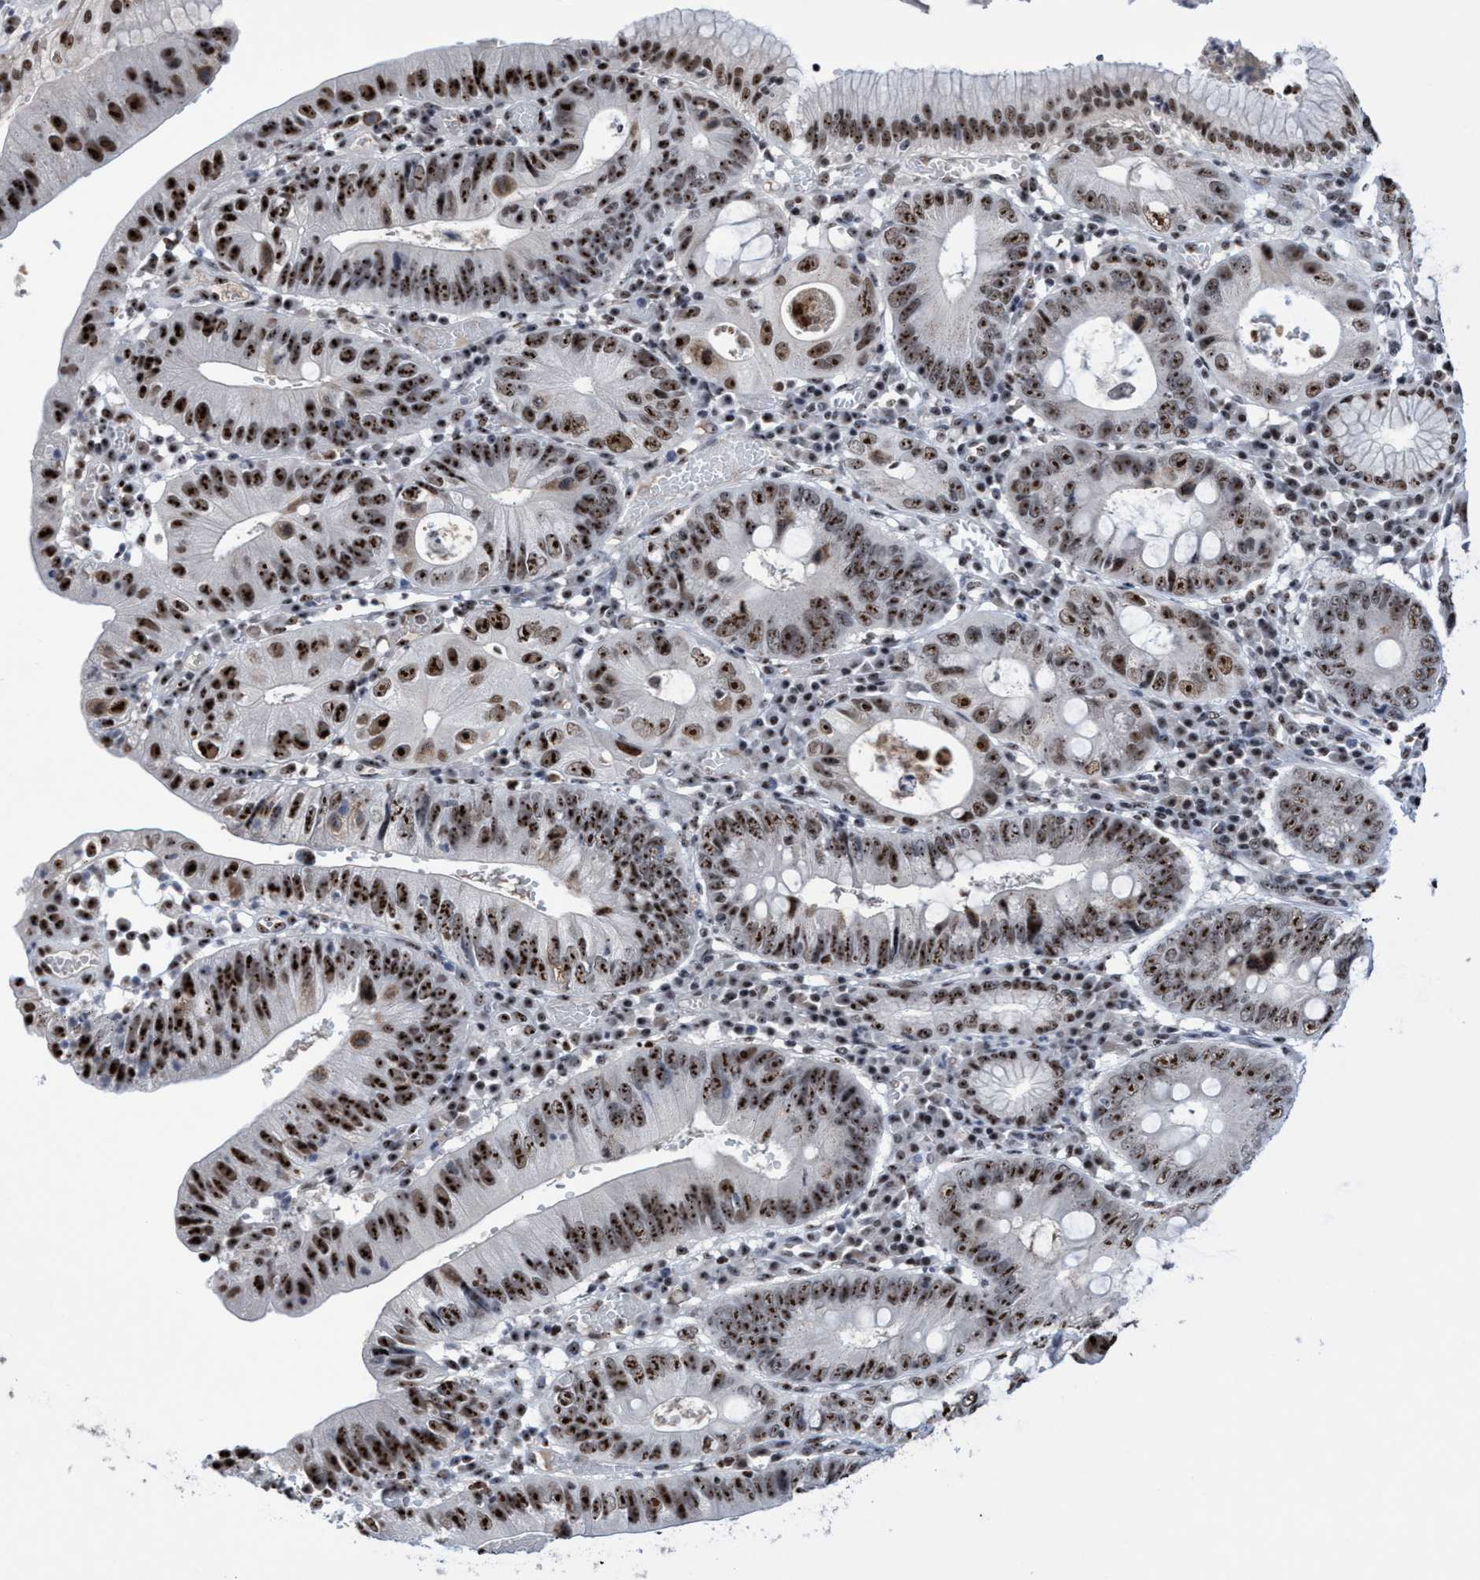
{"staining": {"intensity": "strong", "quantity": ">75%", "location": "nuclear"}, "tissue": "stomach cancer", "cell_type": "Tumor cells", "image_type": "cancer", "snomed": [{"axis": "morphology", "description": "Adenocarcinoma, NOS"}, {"axis": "topography", "description": "Stomach"}], "caption": "Human stomach adenocarcinoma stained for a protein (brown) displays strong nuclear positive expression in approximately >75% of tumor cells.", "gene": "EFCAB10", "patient": {"sex": "male", "age": 59}}